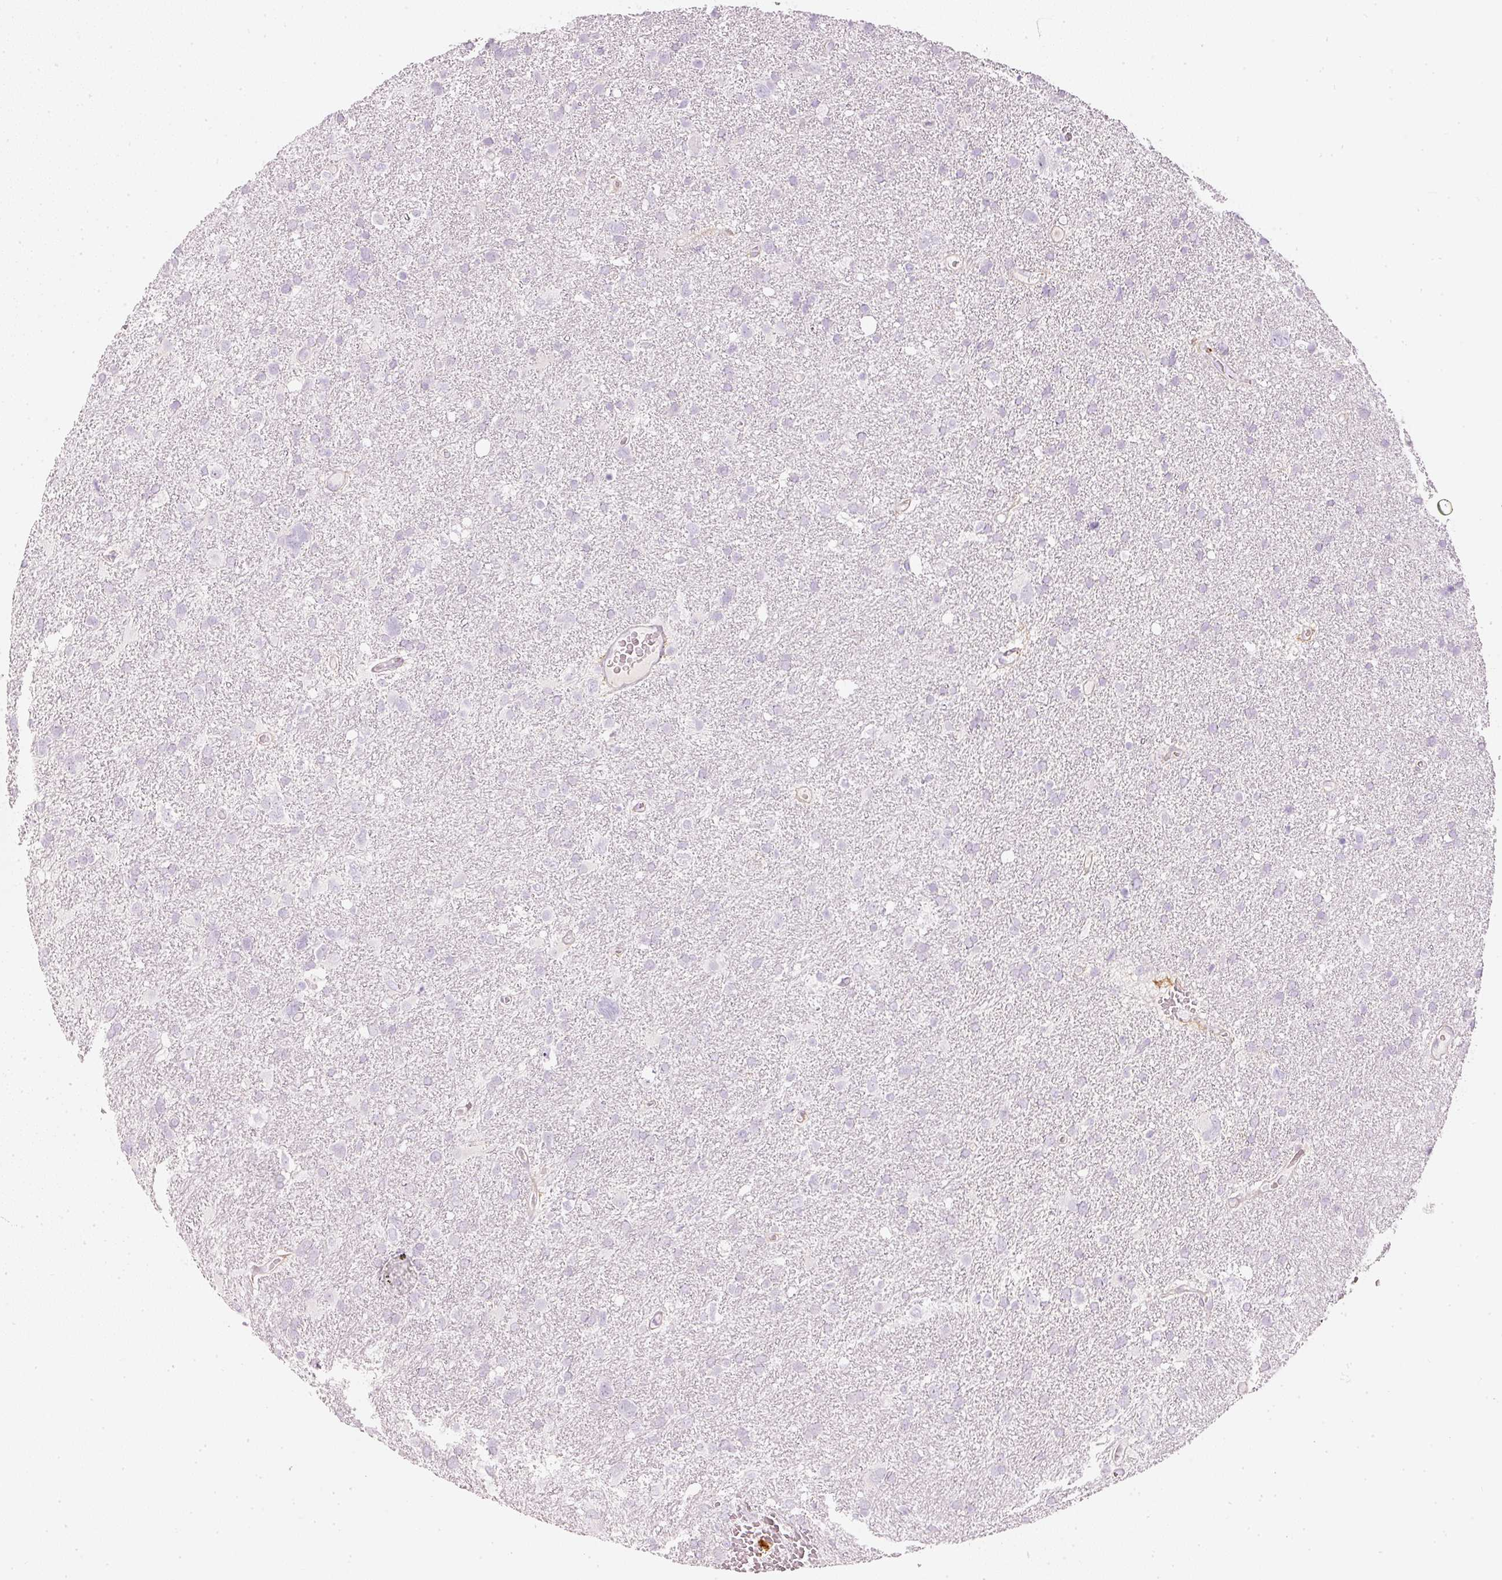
{"staining": {"intensity": "negative", "quantity": "none", "location": "none"}, "tissue": "glioma", "cell_type": "Tumor cells", "image_type": "cancer", "snomed": [{"axis": "morphology", "description": "Glioma, malignant, High grade"}, {"axis": "topography", "description": "Brain"}], "caption": "High magnification brightfield microscopy of high-grade glioma (malignant) stained with DAB (3,3'-diaminobenzidine) (brown) and counterstained with hematoxylin (blue): tumor cells show no significant expression.", "gene": "LECT2", "patient": {"sex": "male", "age": 61}}